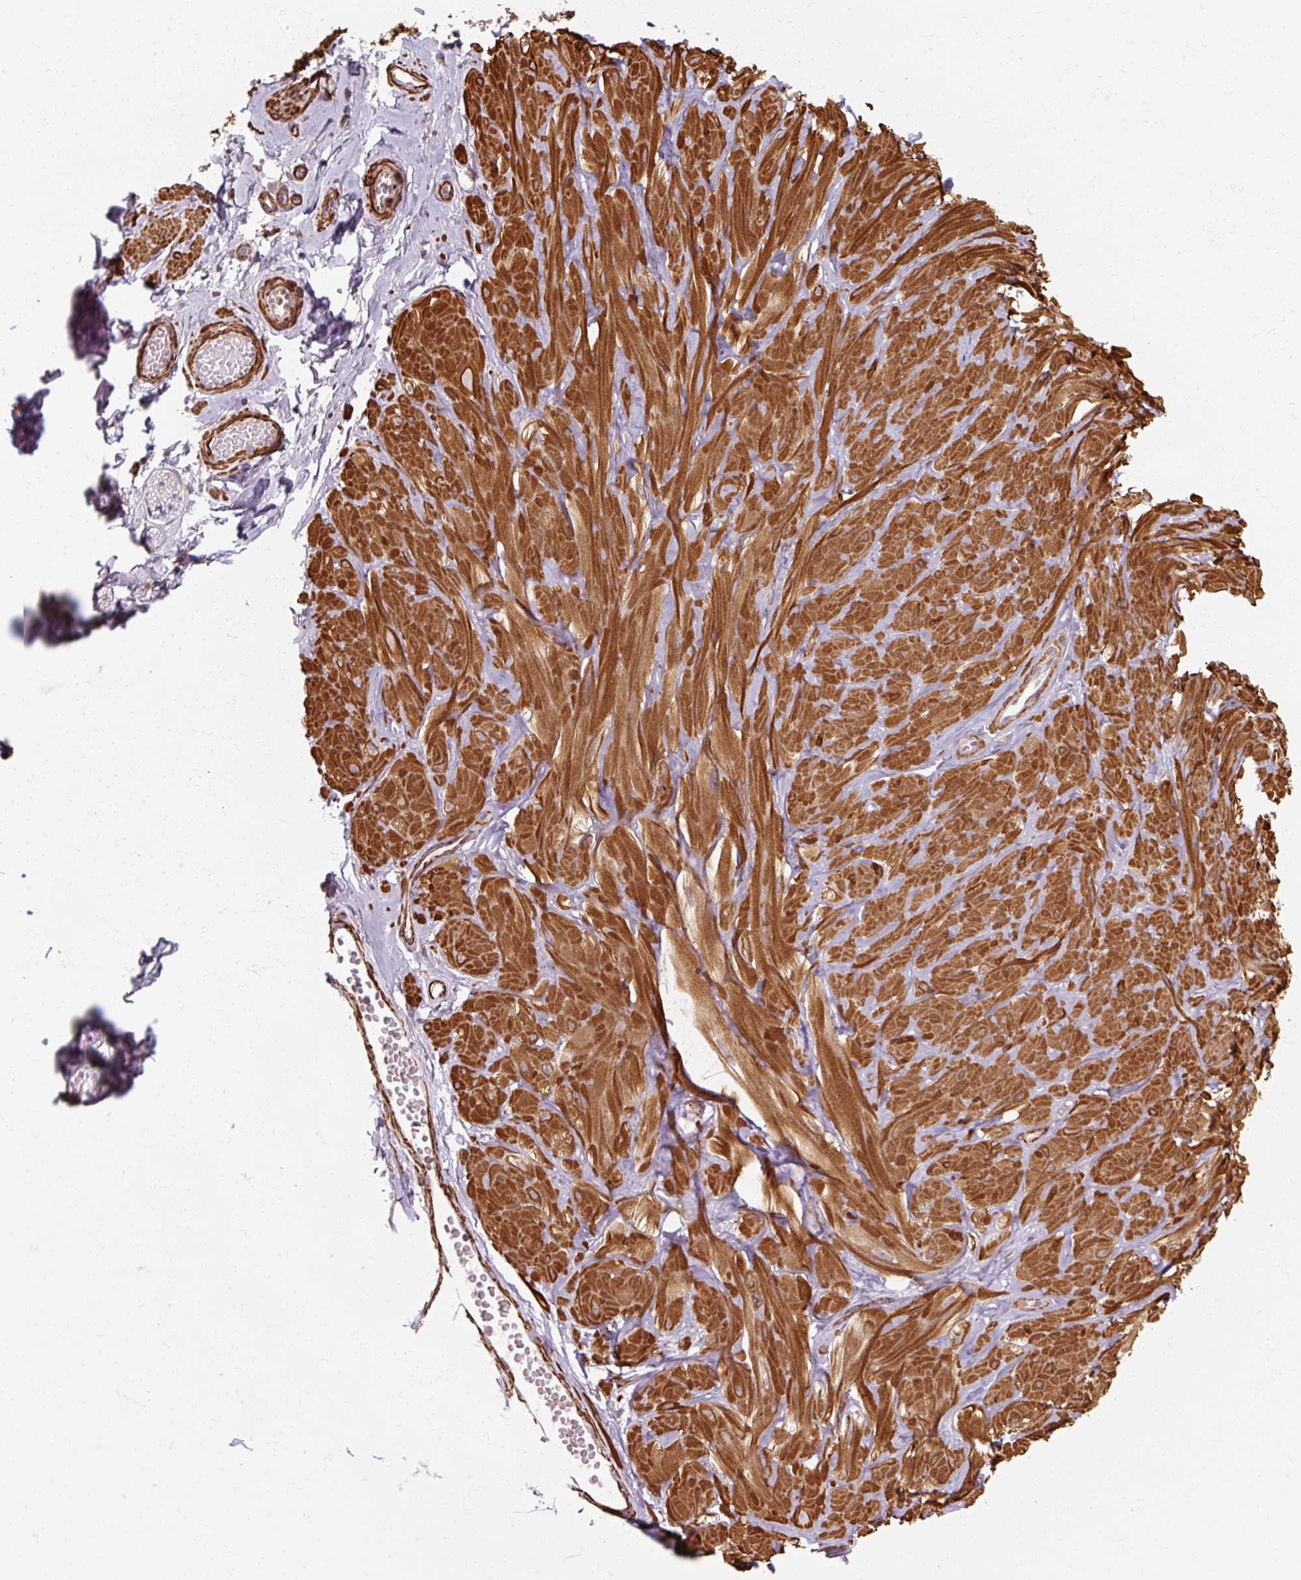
{"staining": {"intensity": "negative", "quantity": "none", "location": "none"}, "tissue": "adipose tissue", "cell_type": "Adipocytes", "image_type": "normal", "snomed": [{"axis": "morphology", "description": "Normal tissue, NOS"}, {"axis": "topography", "description": "Soft tissue"}, {"axis": "topography", "description": "Adipose tissue"}, {"axis": "topography", "description": "Vascular tissue"}, {"axis": "topography", "description": "Peripheral nerve tissue"}], "caption": "A photomicrograph of human adipose tissue is negative for staining in adipocytes. (Immunohistochemistry, brightfield microscopy, high magnification).", "gene": "MRPS5", "patient": {"sex": "male", "age": 29}}